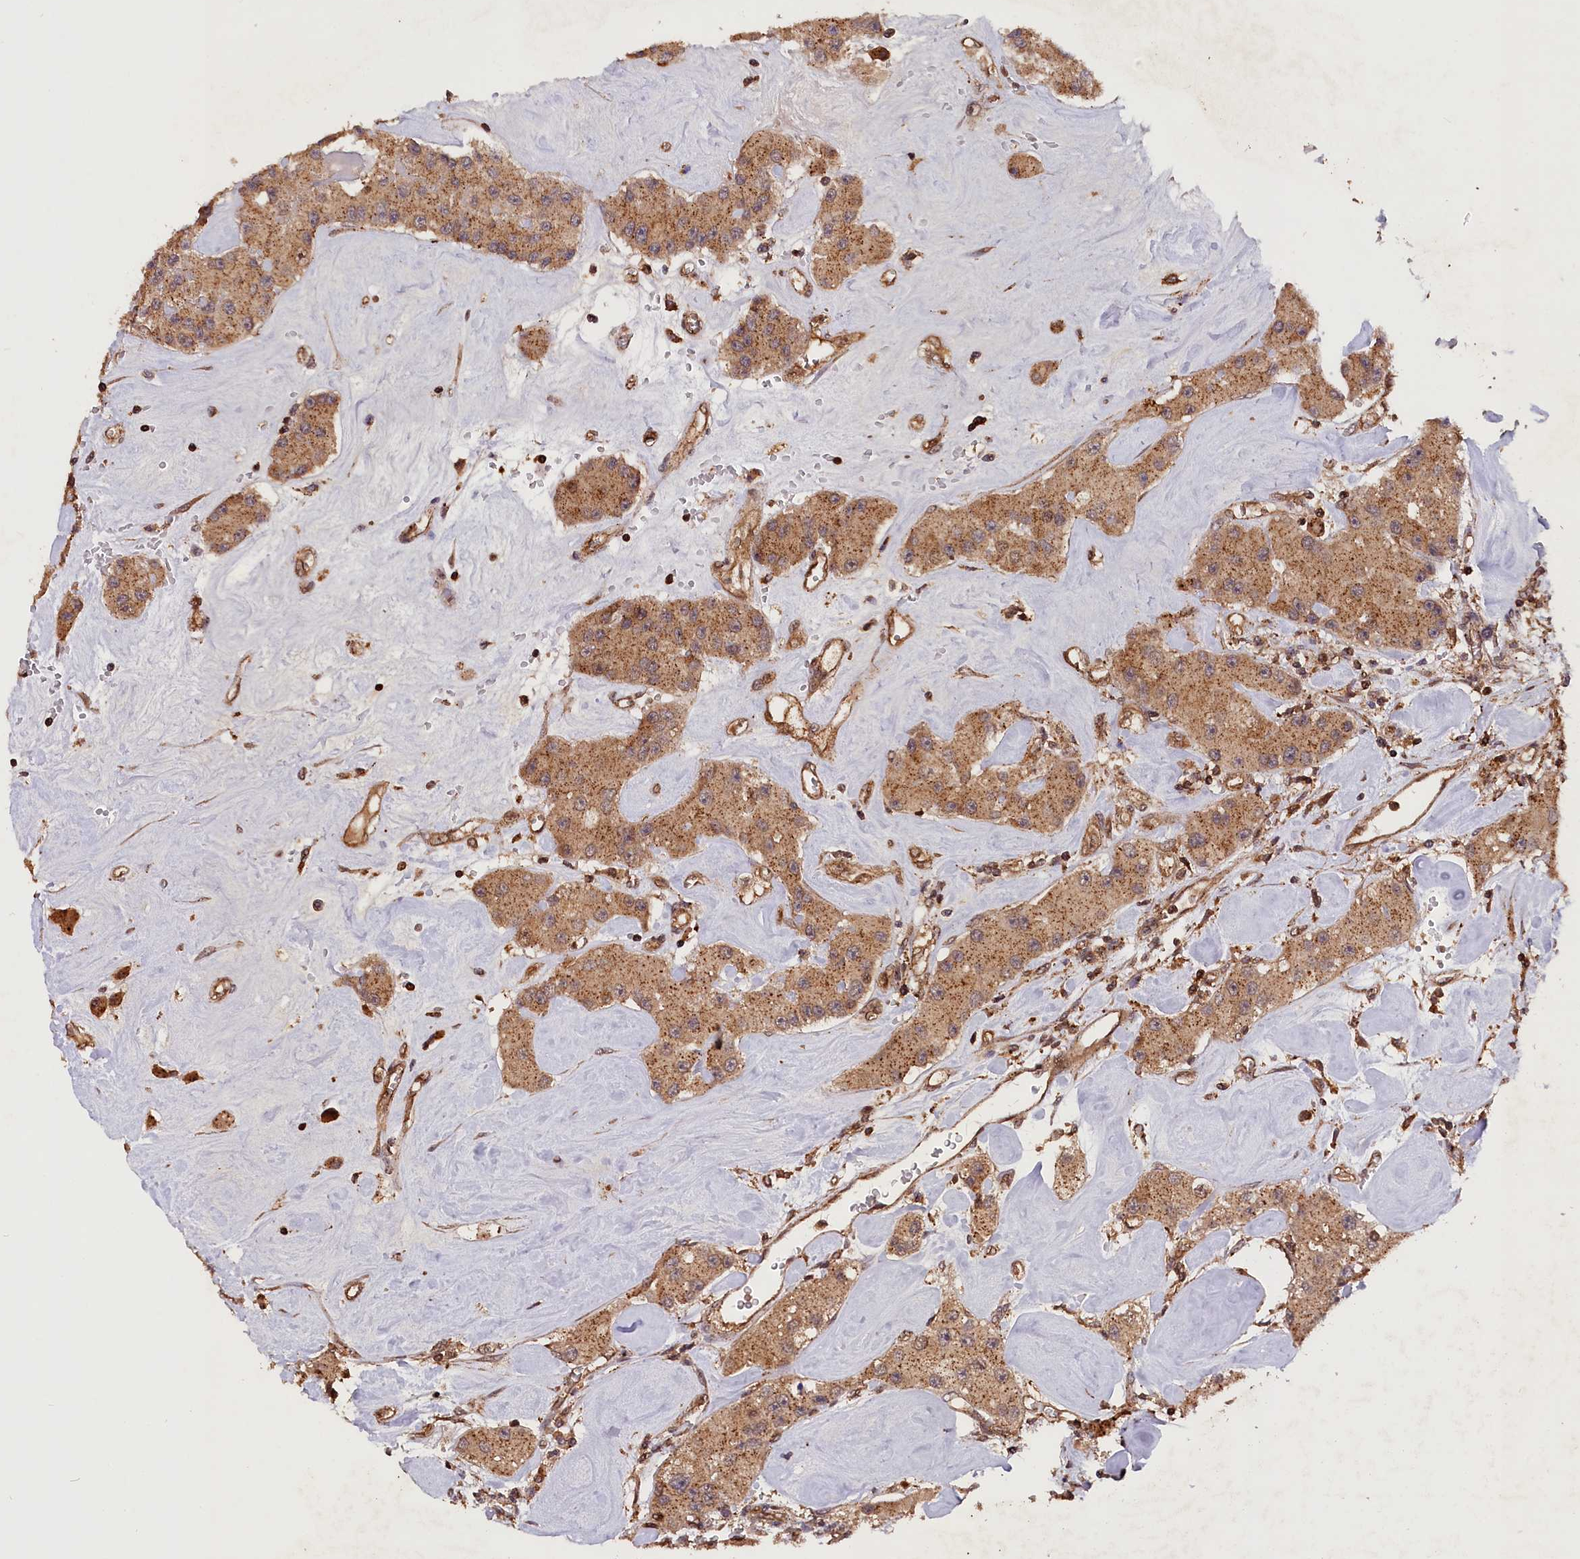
{"staining": {"intensity": "moderate", "quantity": ">75%", "location": "cytoplasmic/membranous"}, "tissue": "carcinoid", "cell_type": "Tumor cells", "image_type": "cancer", "snomed": [{"axis": "morphology", "description": "Carcinoid, malignant, NOS"}, {"axis": "topography", "description": "Pancreas"}], "caption": "Immunohistochemistry (IHC) micrograph of human carcinoid stained for a protein (brown), which reveals medium levels of moderate cytoplasmic/membranous expression in about >75% of tumor cells.", "gene": "IST1", "patient": {"sex": "male", "age": 41}}